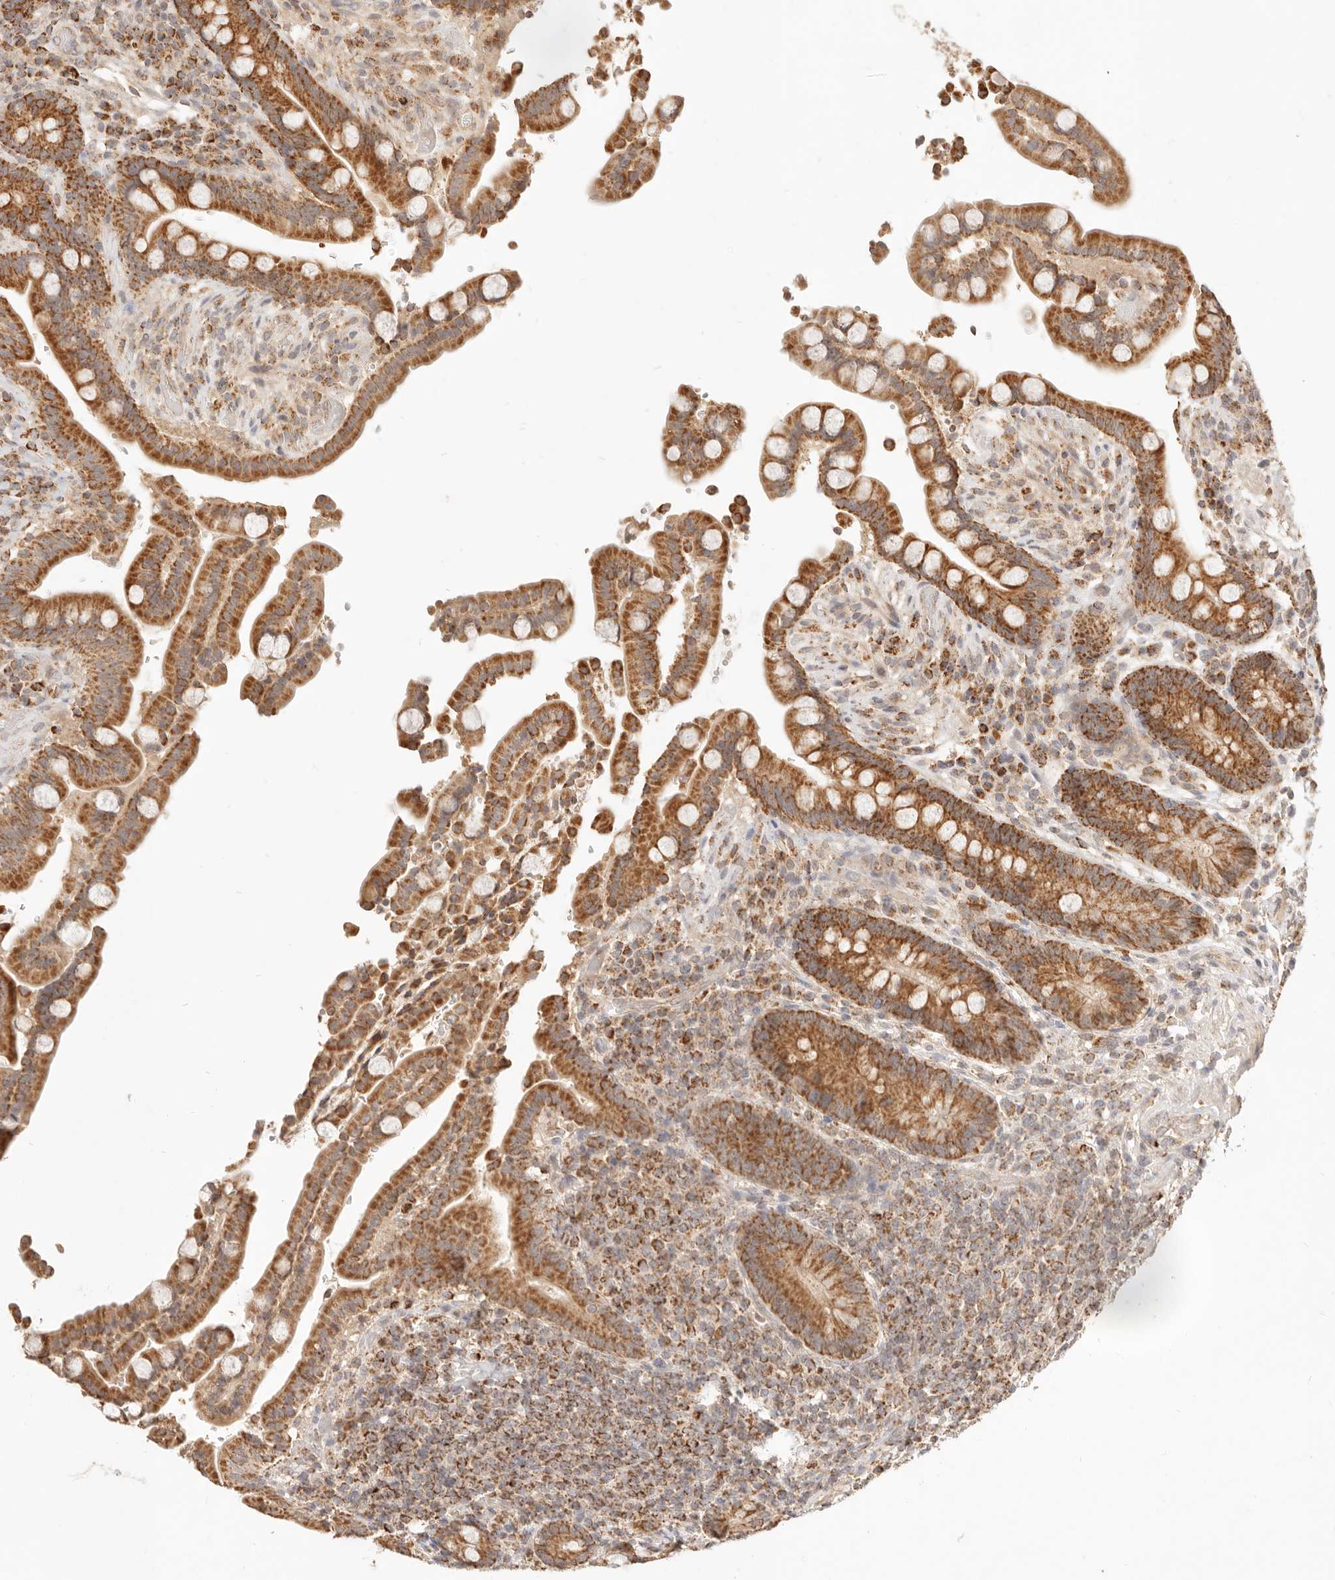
{"staining": {"intensity": "weak", "quantity": "25%-75%", "location": "cytoplasmic/membranous"}, "tissue": "colon", "cell_type": "Endothelial cells", "image_type": "normal", "snomed": [{"axis": "morphology", "description": "Normal tissue, NOS"}, {"axis": "topography", "description": "Colon"}], "caption": "Weak cytoplasmic/membranous protein positivity is appreciated in approximately 25%-75% of endothelial cells in colon. (brown staining indicates protein expression, while blue staining denotes nuclei).", "gene": "CPLANE2", "patient": {"sex": "male", "age": 73}}